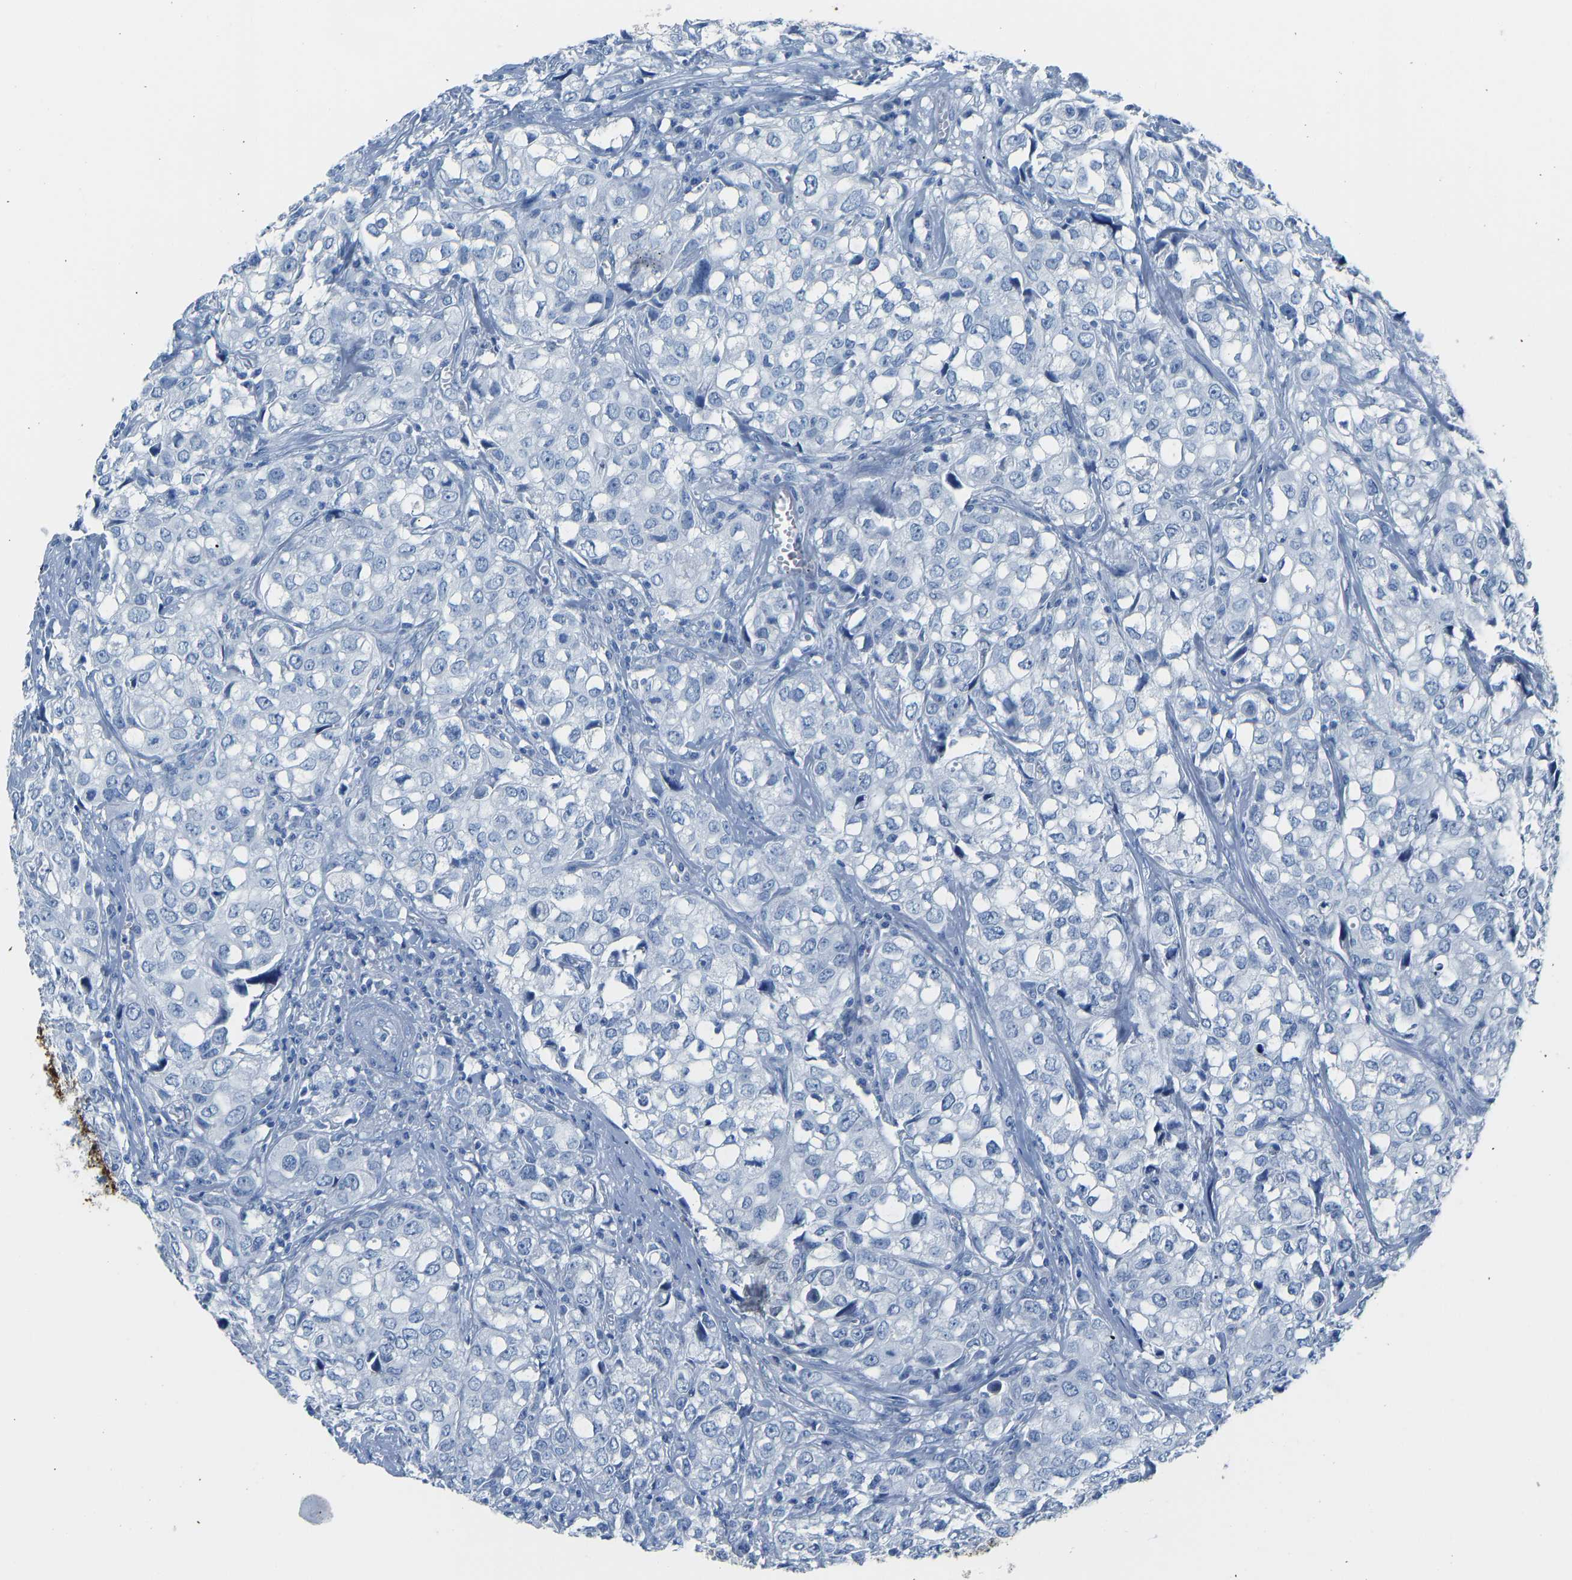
{"staining": {"intensity": "negative", "quantity": "none", "location": "none"}, "tissue": "urothelial cancer", "cell_type": "Tumor cells", "image_type": "cancer", "snomed": [{"axis": "morphology", "description": "Urothelial carcinoma, High grade"}, {"axis": "topography", "description": "Urinary bladder"}], "caption": "There is no significant positivity in tumor cells of urothelial cancer. Brightfield microscopy of immunohistochemistry (IHC) stained with DAB (brown) and hematoxylin (blue), captured at high magnification.", "gene": "SERPINB3", "patient": {"sex": "female", "age": 75}}